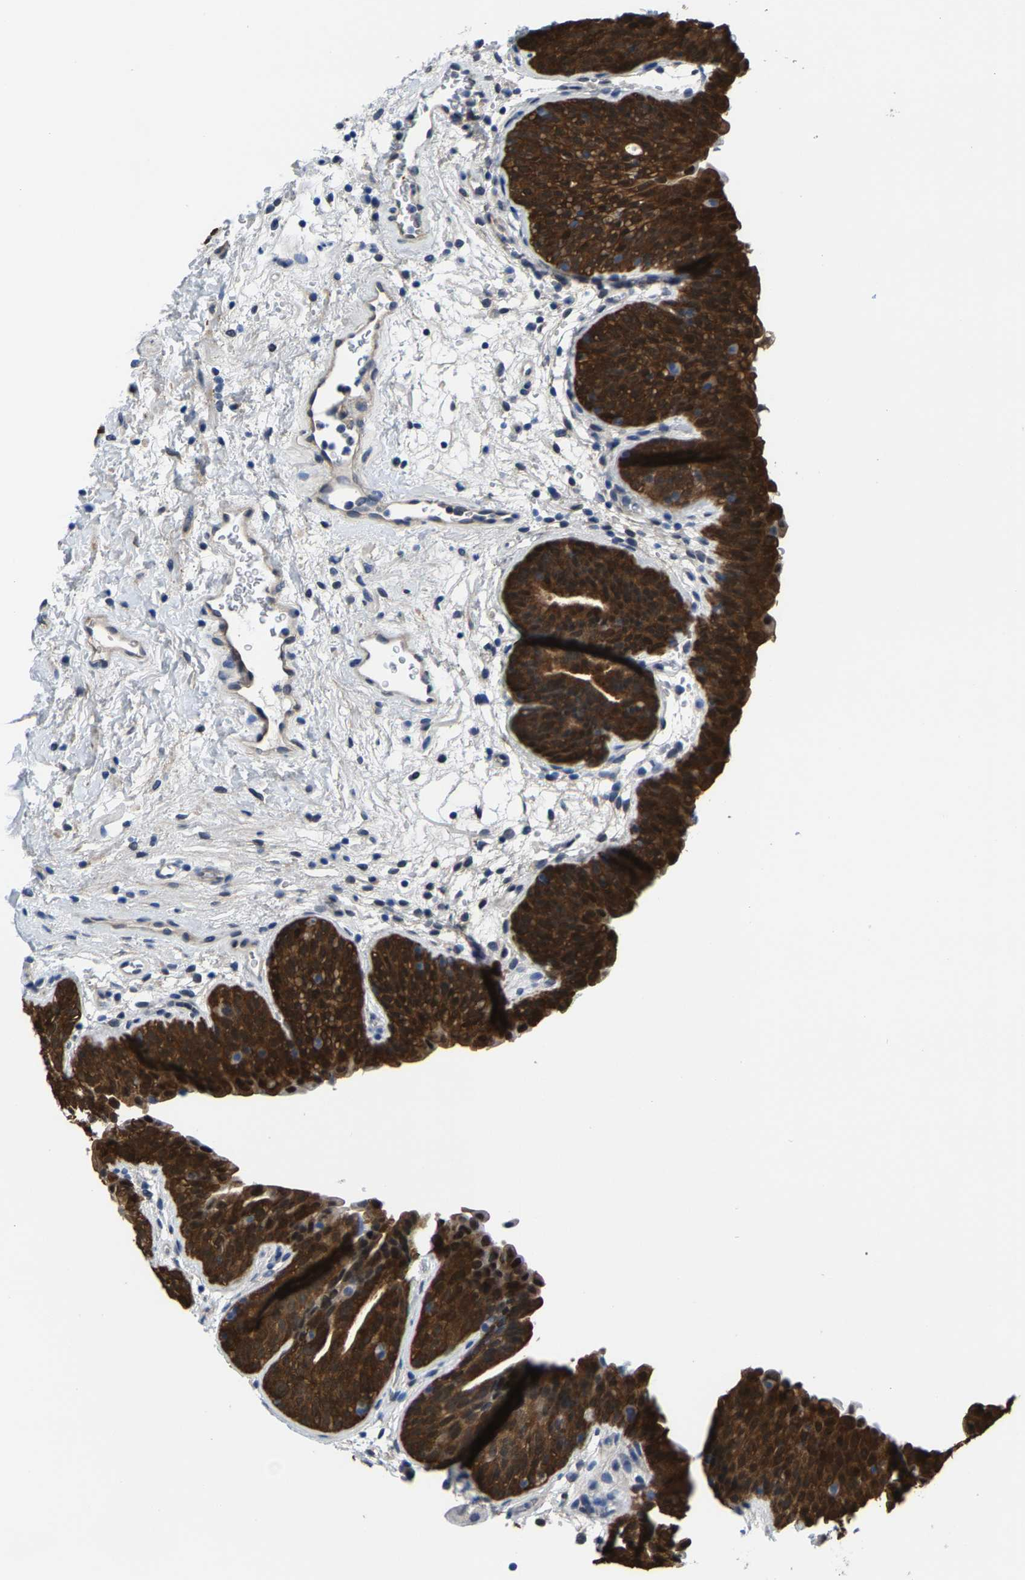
{"staining": {"intensity": "strong", "quantity": ">75%", "location": "cytoplasmic/membranous"}, "tissue": "urinary bladder", "cell_type": "Urothelial cells", "image_type": "normal", "snomed": [{"axis": "morphology", "description": "Normal tissue, NOS"}, {"axis": "topography", "description": "Urinary bladder"}], "caption": "Urothelial cells display strong cytoplasmic/membranous staining in about >75% of cells in normal urinary bladder. The protein of interest is stained brown, and the nuclei are stained in blue (DAB IHC with brightfield microscopy, high magnification).", "gene": "SSH3", "patient": {"sex": "male", "age": 37}}